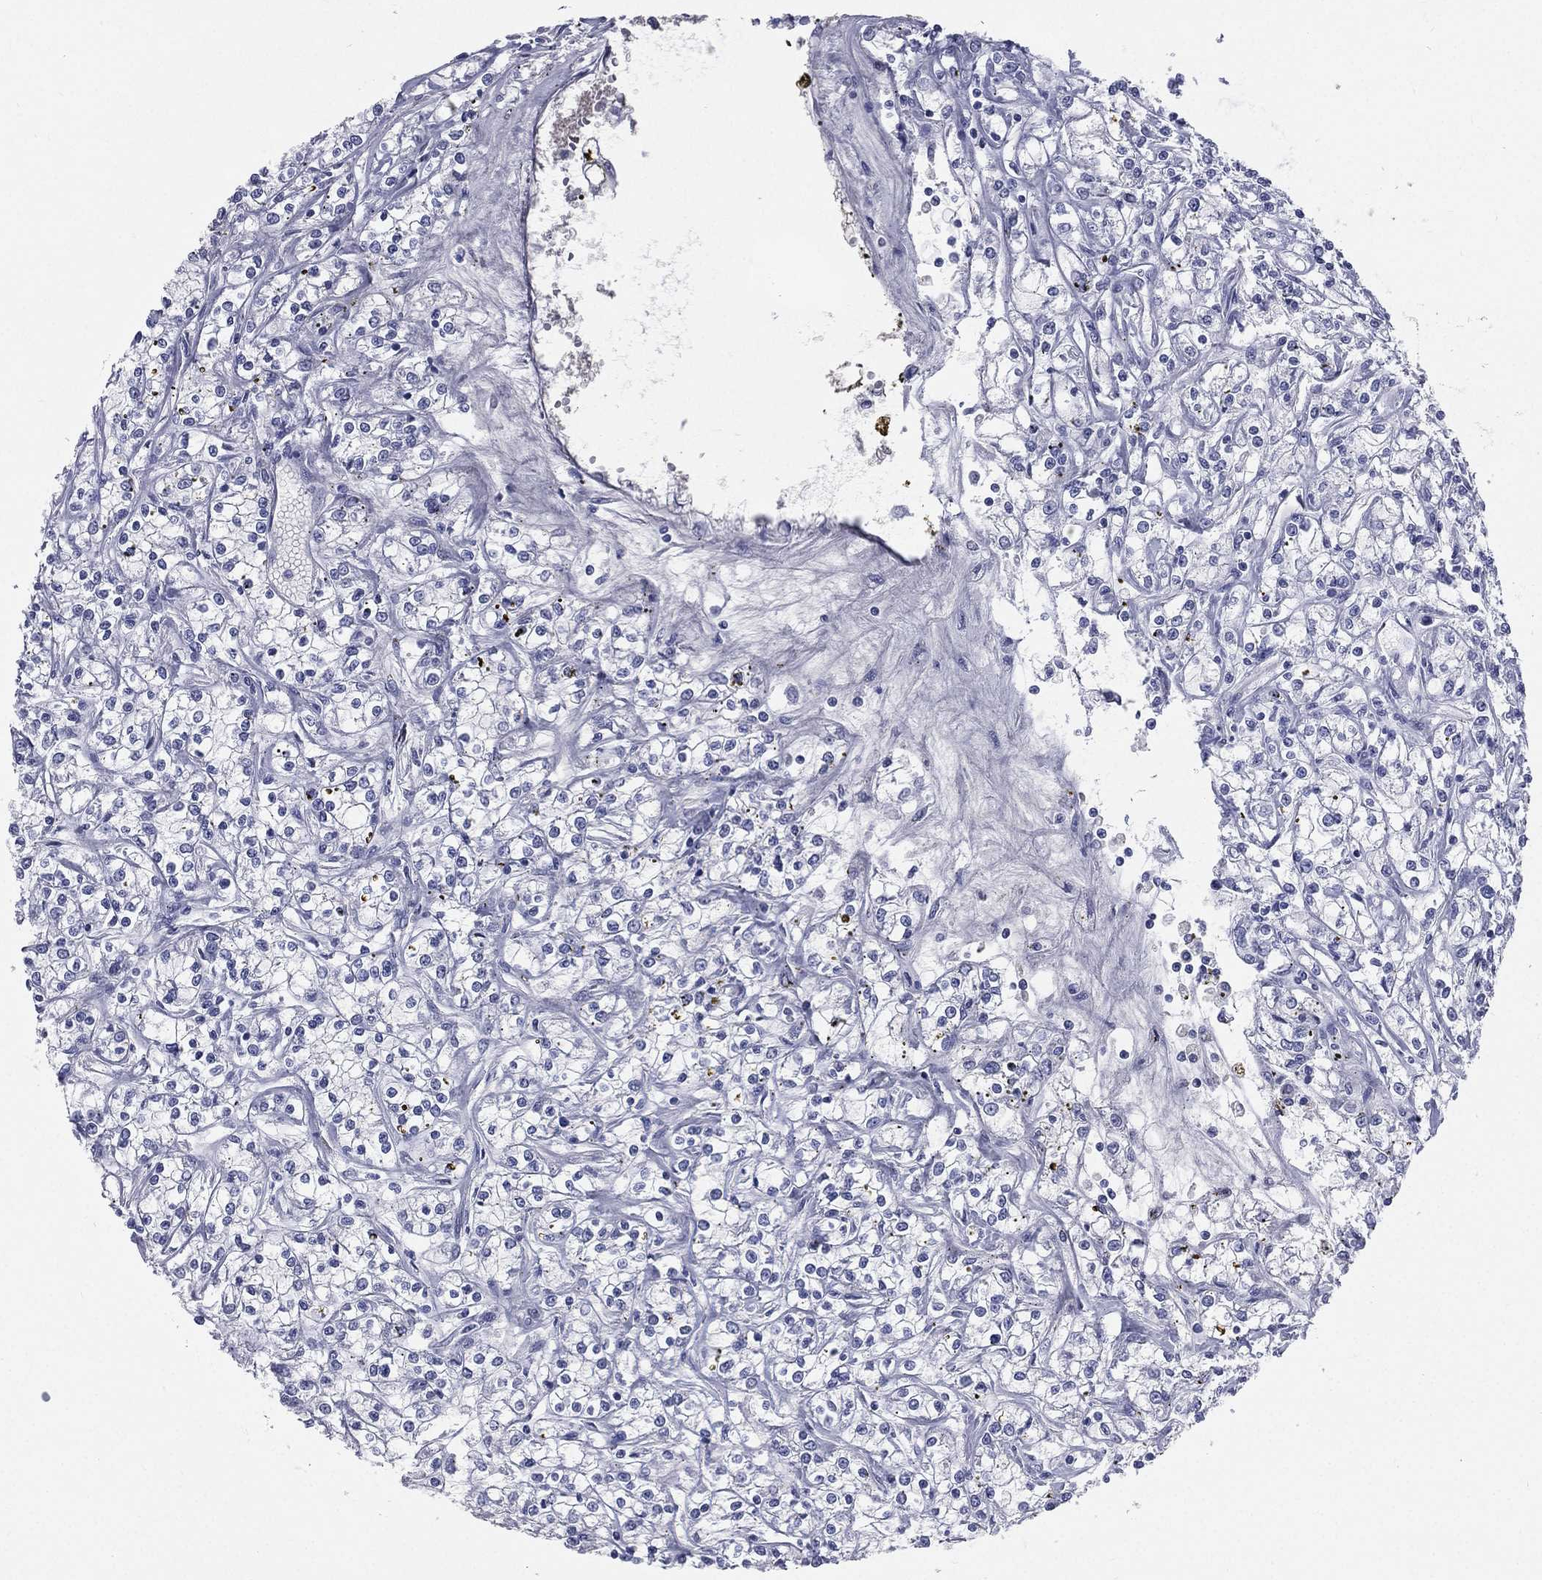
{"staining": {"intensity": "negative", "quantity": "none", "location": "none"}, "tissue": "renal cancer", "cell_type": "Tumor cells", "image_type": "cancer", "snomed": [{"axis": "morphology", "description": "Adenocarcinoma, NOS"}, {"axis": "topography", "description": "Kidney"}], "caption": "There is no significant staining in tumor cells of renal cancer (adenocarcinoma).", "gene": "HP", "patient": {"sex": "female", "age": 59}}